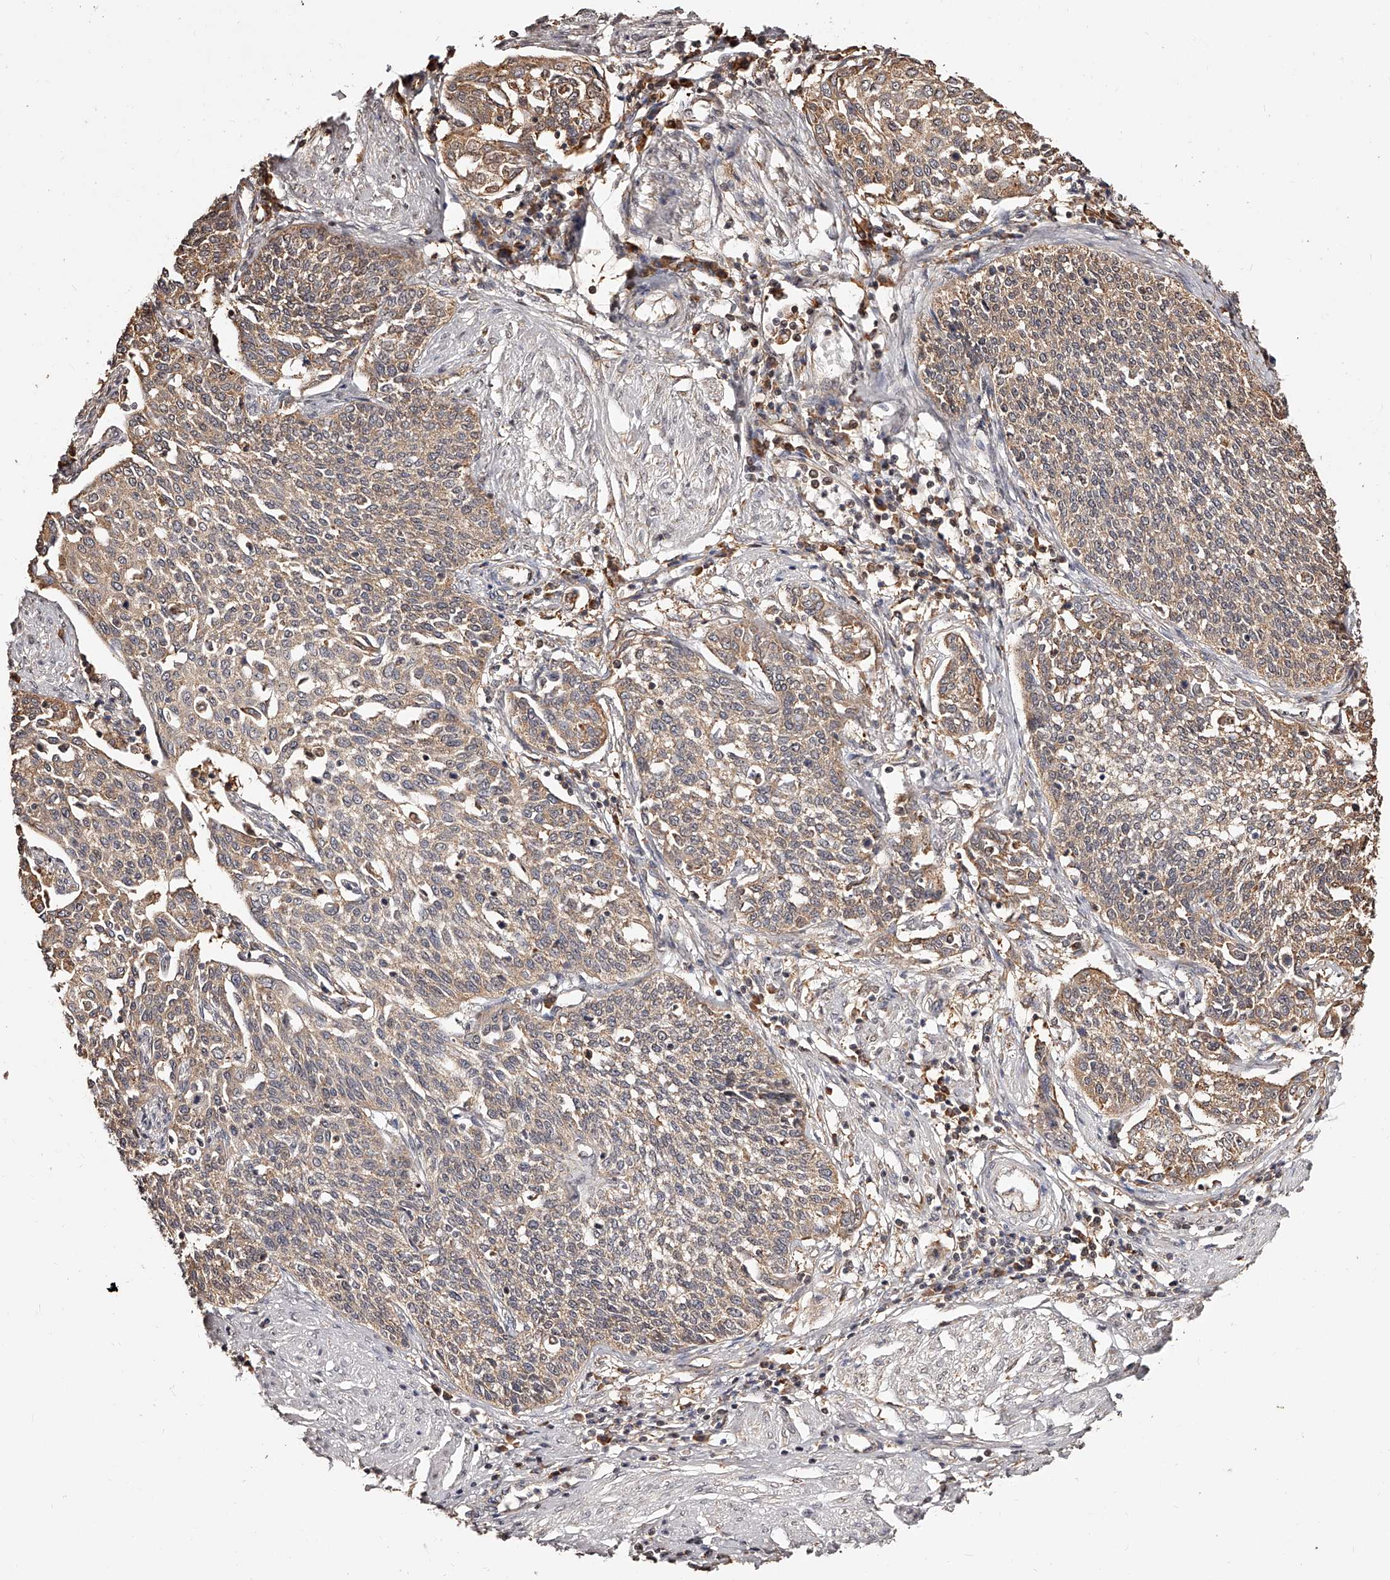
{"staining": {"intensity": "moderate", "quantity": ">75%", "location": "cytoplasmic/membranous"}, "tissue": "cervical cancer", "cell_type": "Tumor cells", "image_type": "cancer", "snomed": [{"axis": "morphology", "description": "Squamous cell carcinoma, NOS"}, {"axis": "topography", "description": "Cervix"}], "caption": "Cervical squamous cell carcinoma stained for a protein (brown) reveals moderate cytoplasmic/membranous positive positivity in about >75% of tumor cells.", "gene": "ZNF582", "patient": {"sex": "female", "age": 34}}